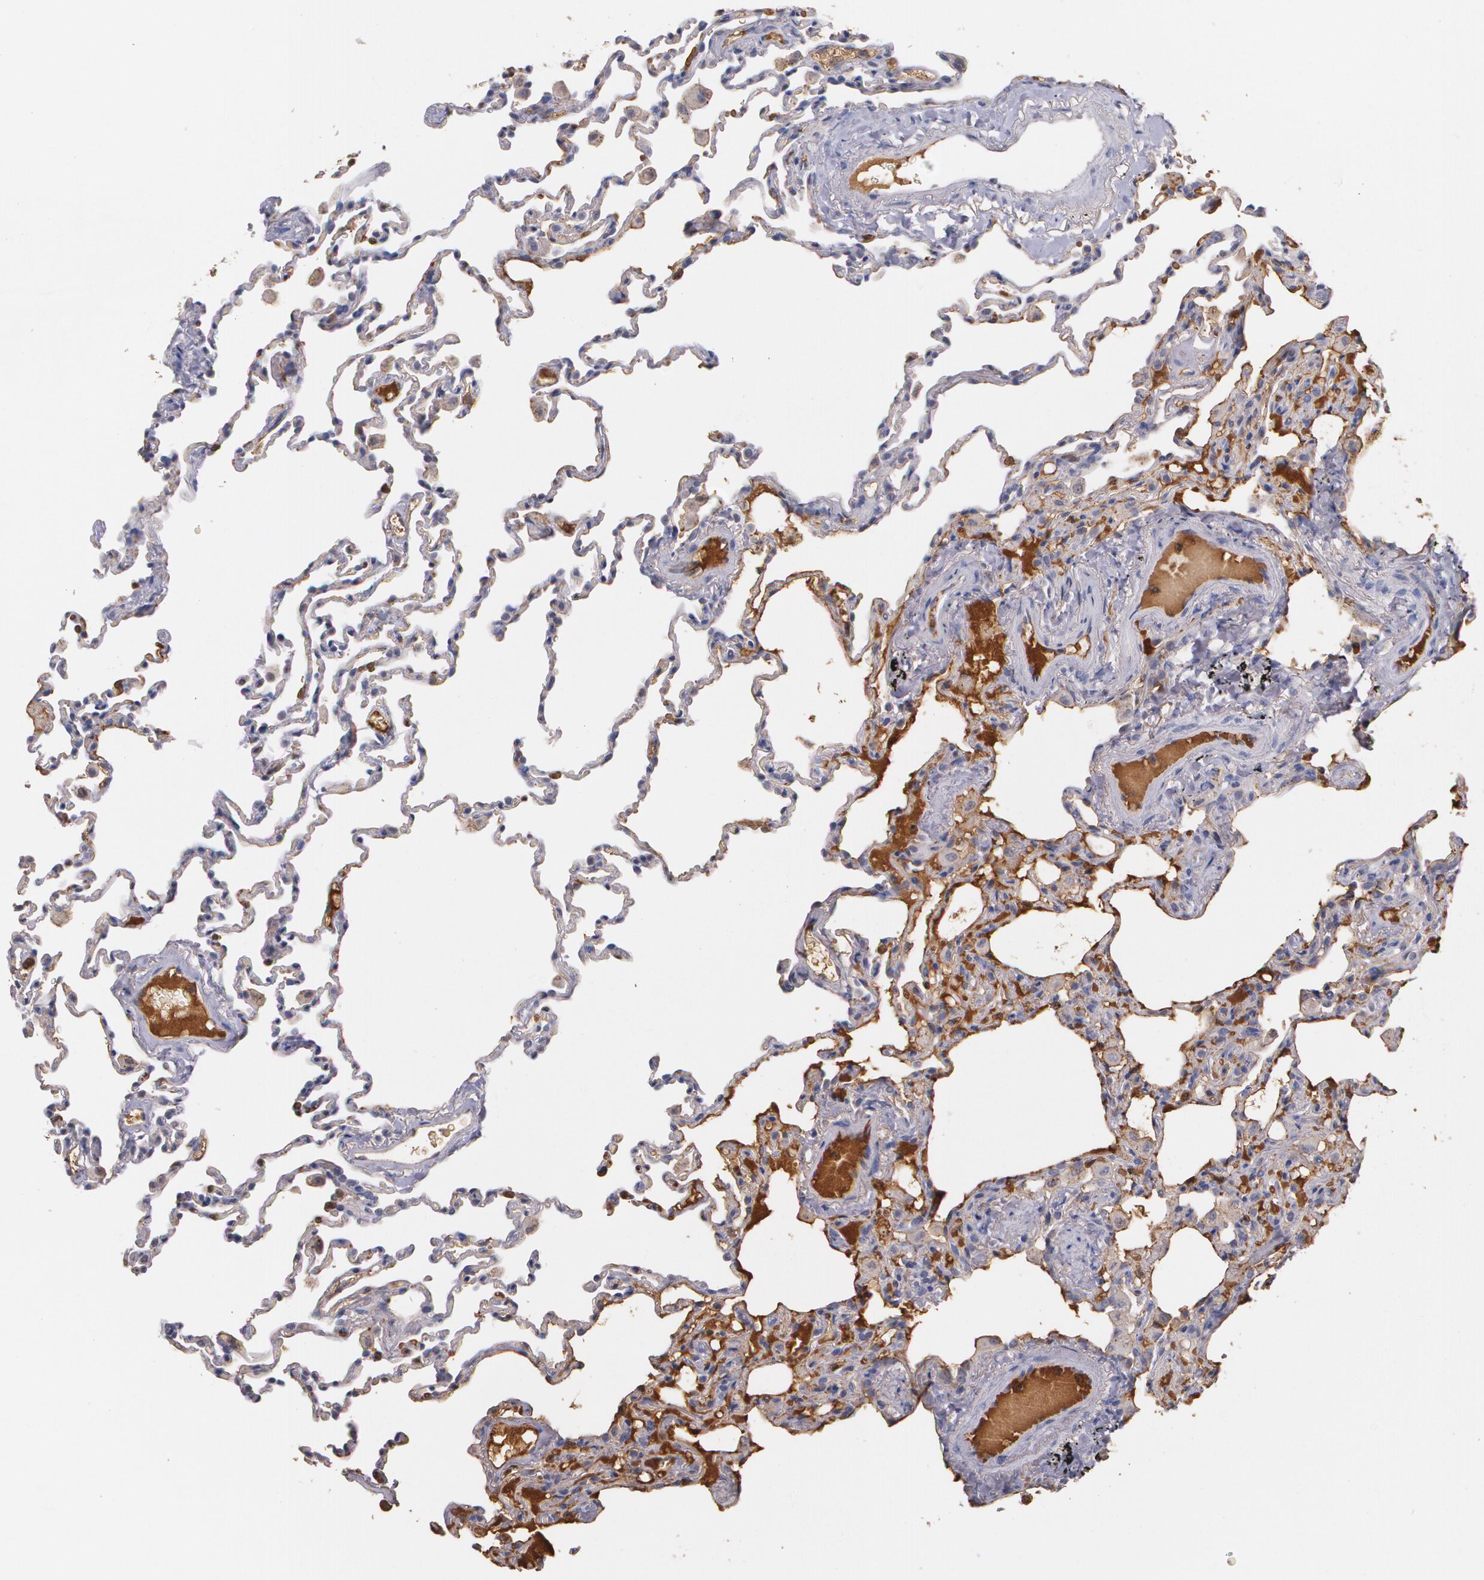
{"staining": {"intensity": "negative", "quantity": "none", "location": "none"}, "tissue": "lung", "cell_type": "Alveolar cells", "image_type": "normal", "snomed": [{"axis": "morphology", "description": "Normal tissue, NOS"}, {"axis": "topography", "description": "Lung"}], "caption": "The immunohistochemistry histopathology image has no significant staining in alveolar cells of lung.", "gene": "PTS", "patient": {"sex": "male", "age": 59}}